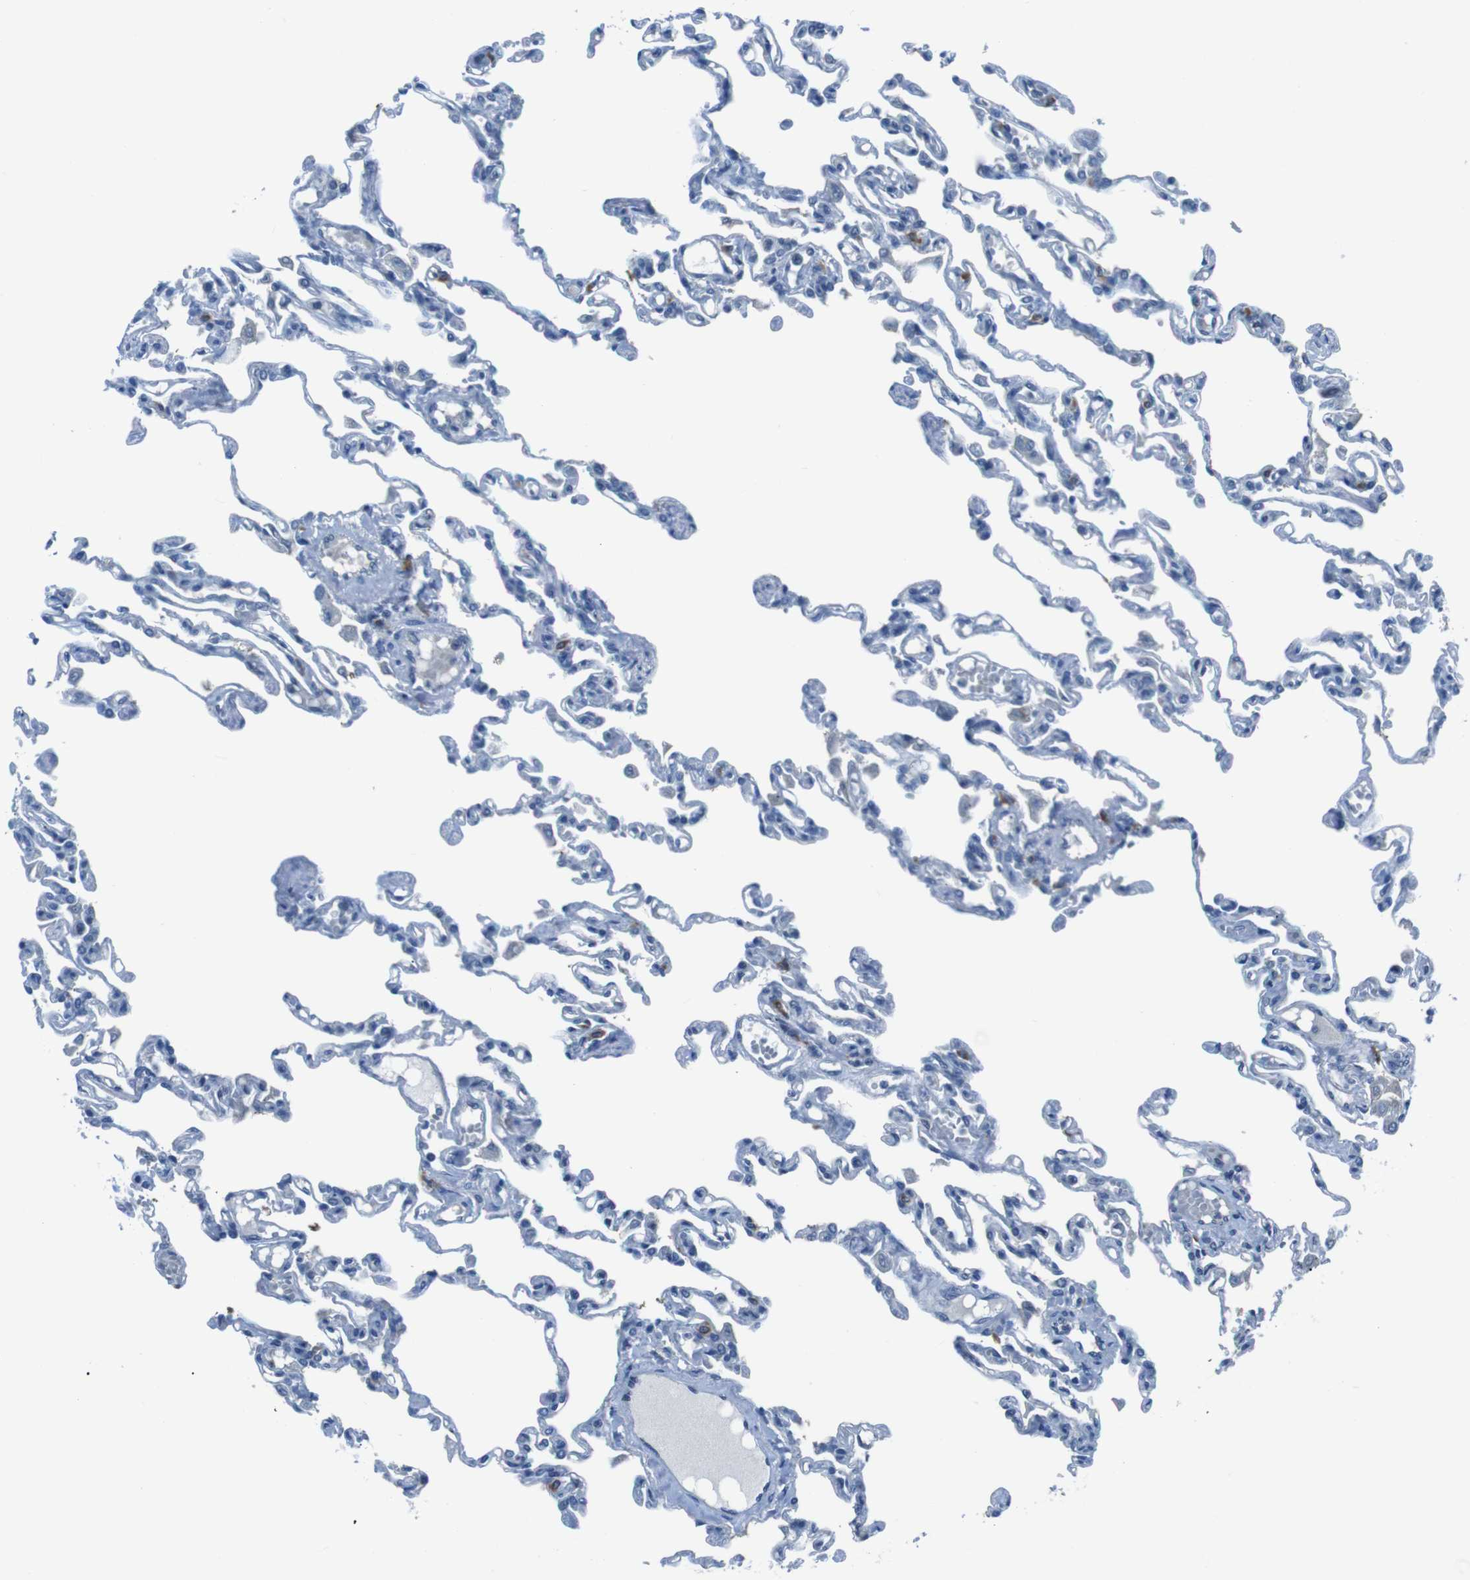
{"staining": {"intensity": "negative", "quantity": "none", "location": "none"}, "tissue": "lung", "cell_type": "Alveolar cells", "image_type": "normal", "snomed": [{"axis": "morphology", "description": "Normal tissue, NOS"}, {"axis": "topography", "description": "Lung"}], "caption": "A high-resolution histopathology image shows immunohistochemistry staining of unremarkable lung, which shows no significant expression in alveolar cells.", "gene": "NANOS2", "patient": {"sex": "male", "age": 21}}